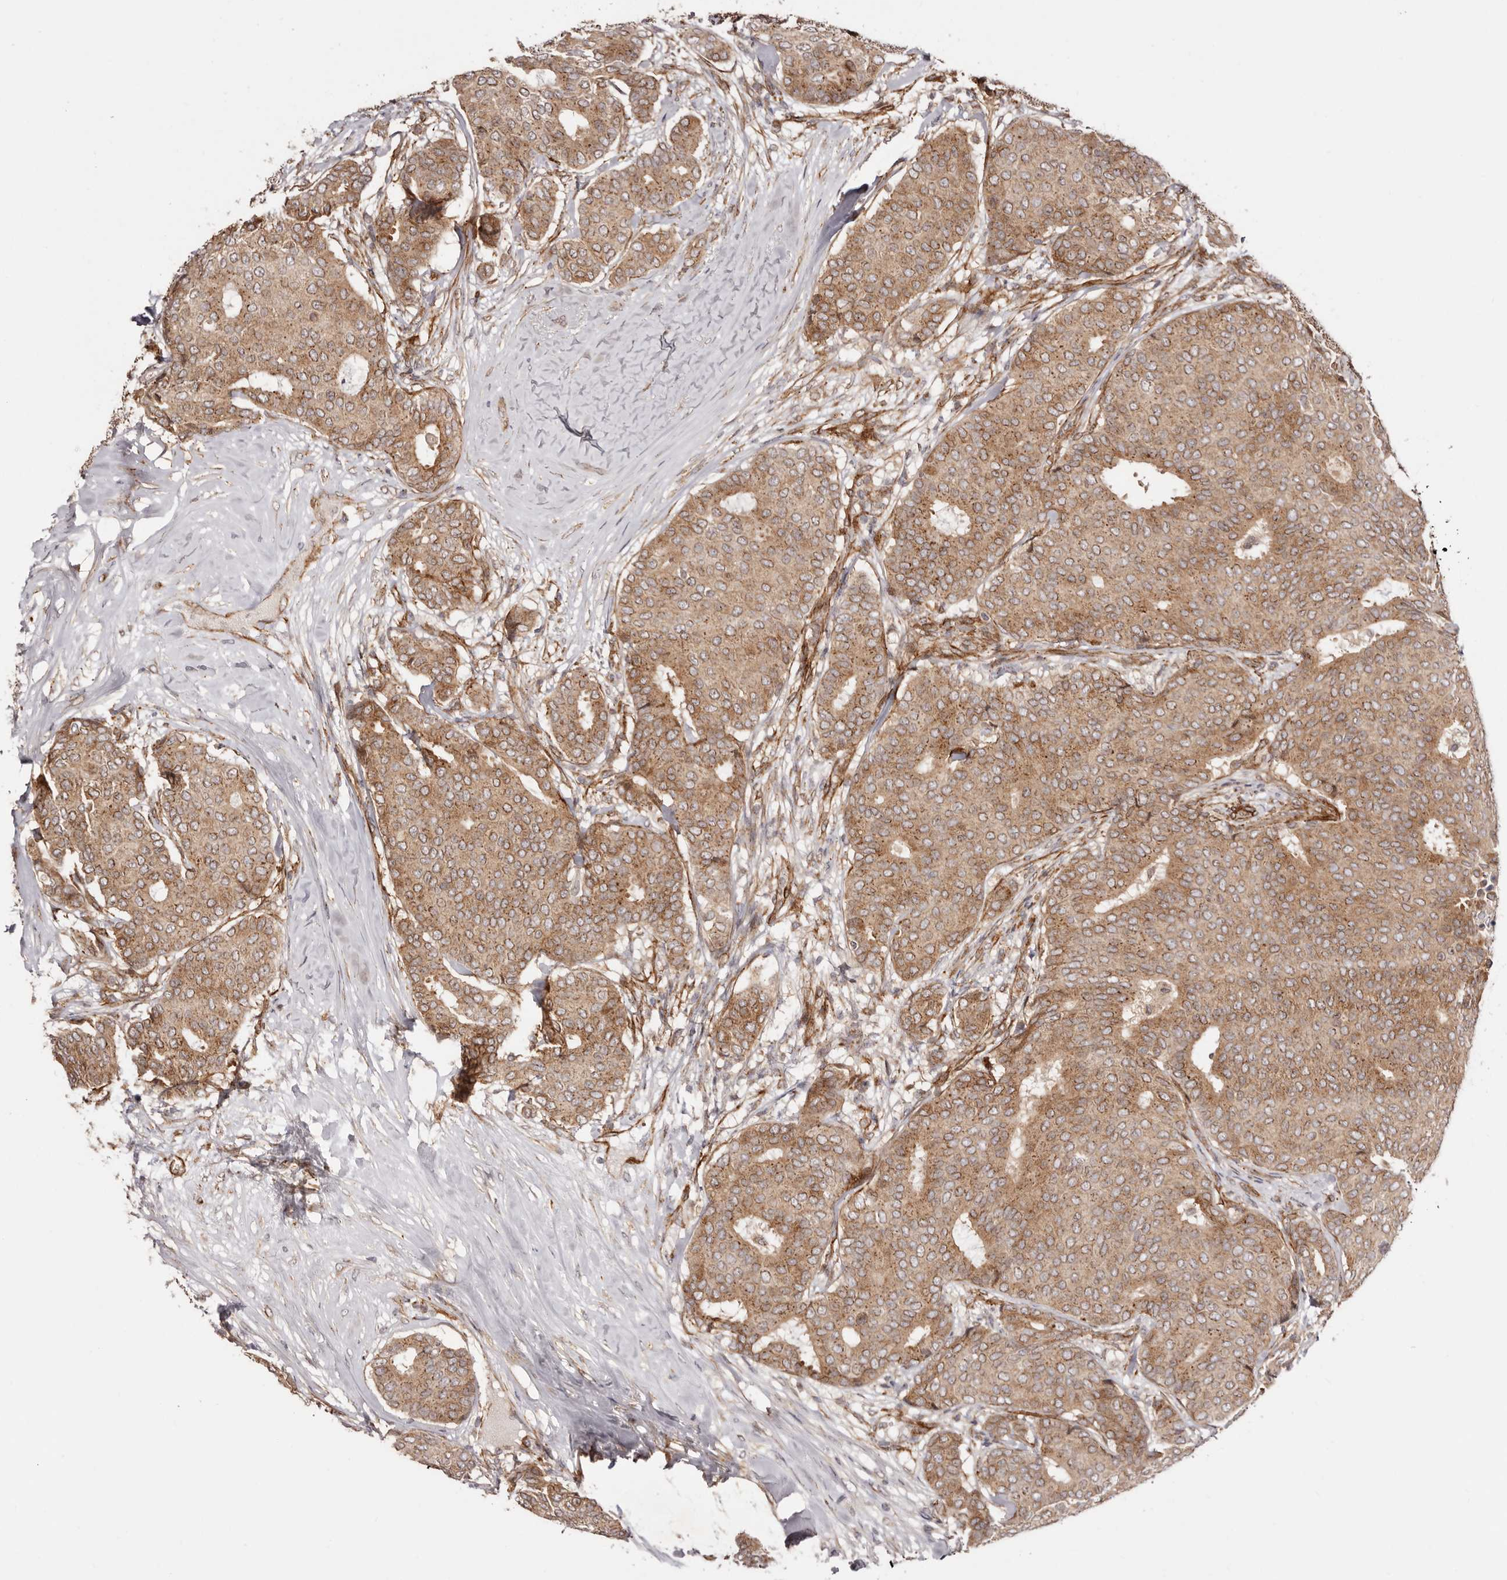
{"staining": {"intensity": "moderate", "quantity": ">75%", "location": "cytoplasmic/membranous"}, "tissue": "breast cancer", "cell_type": "Tumor cells", "image_type": "cancer", "snomed": [{"axis": "morphology", "description": "Duct carcinoma"}, {"axis": "topography", "description": "Breast"}], "caption": "Immunohistochemical staining of intraductal carcinoma (breast) demonstrates medium levels of moderate cytoplasmic/membranous expression in approximately >75% of tumor cells.", "gene": "MICAL2", "patient": {"sex": "female", "age": 75}}